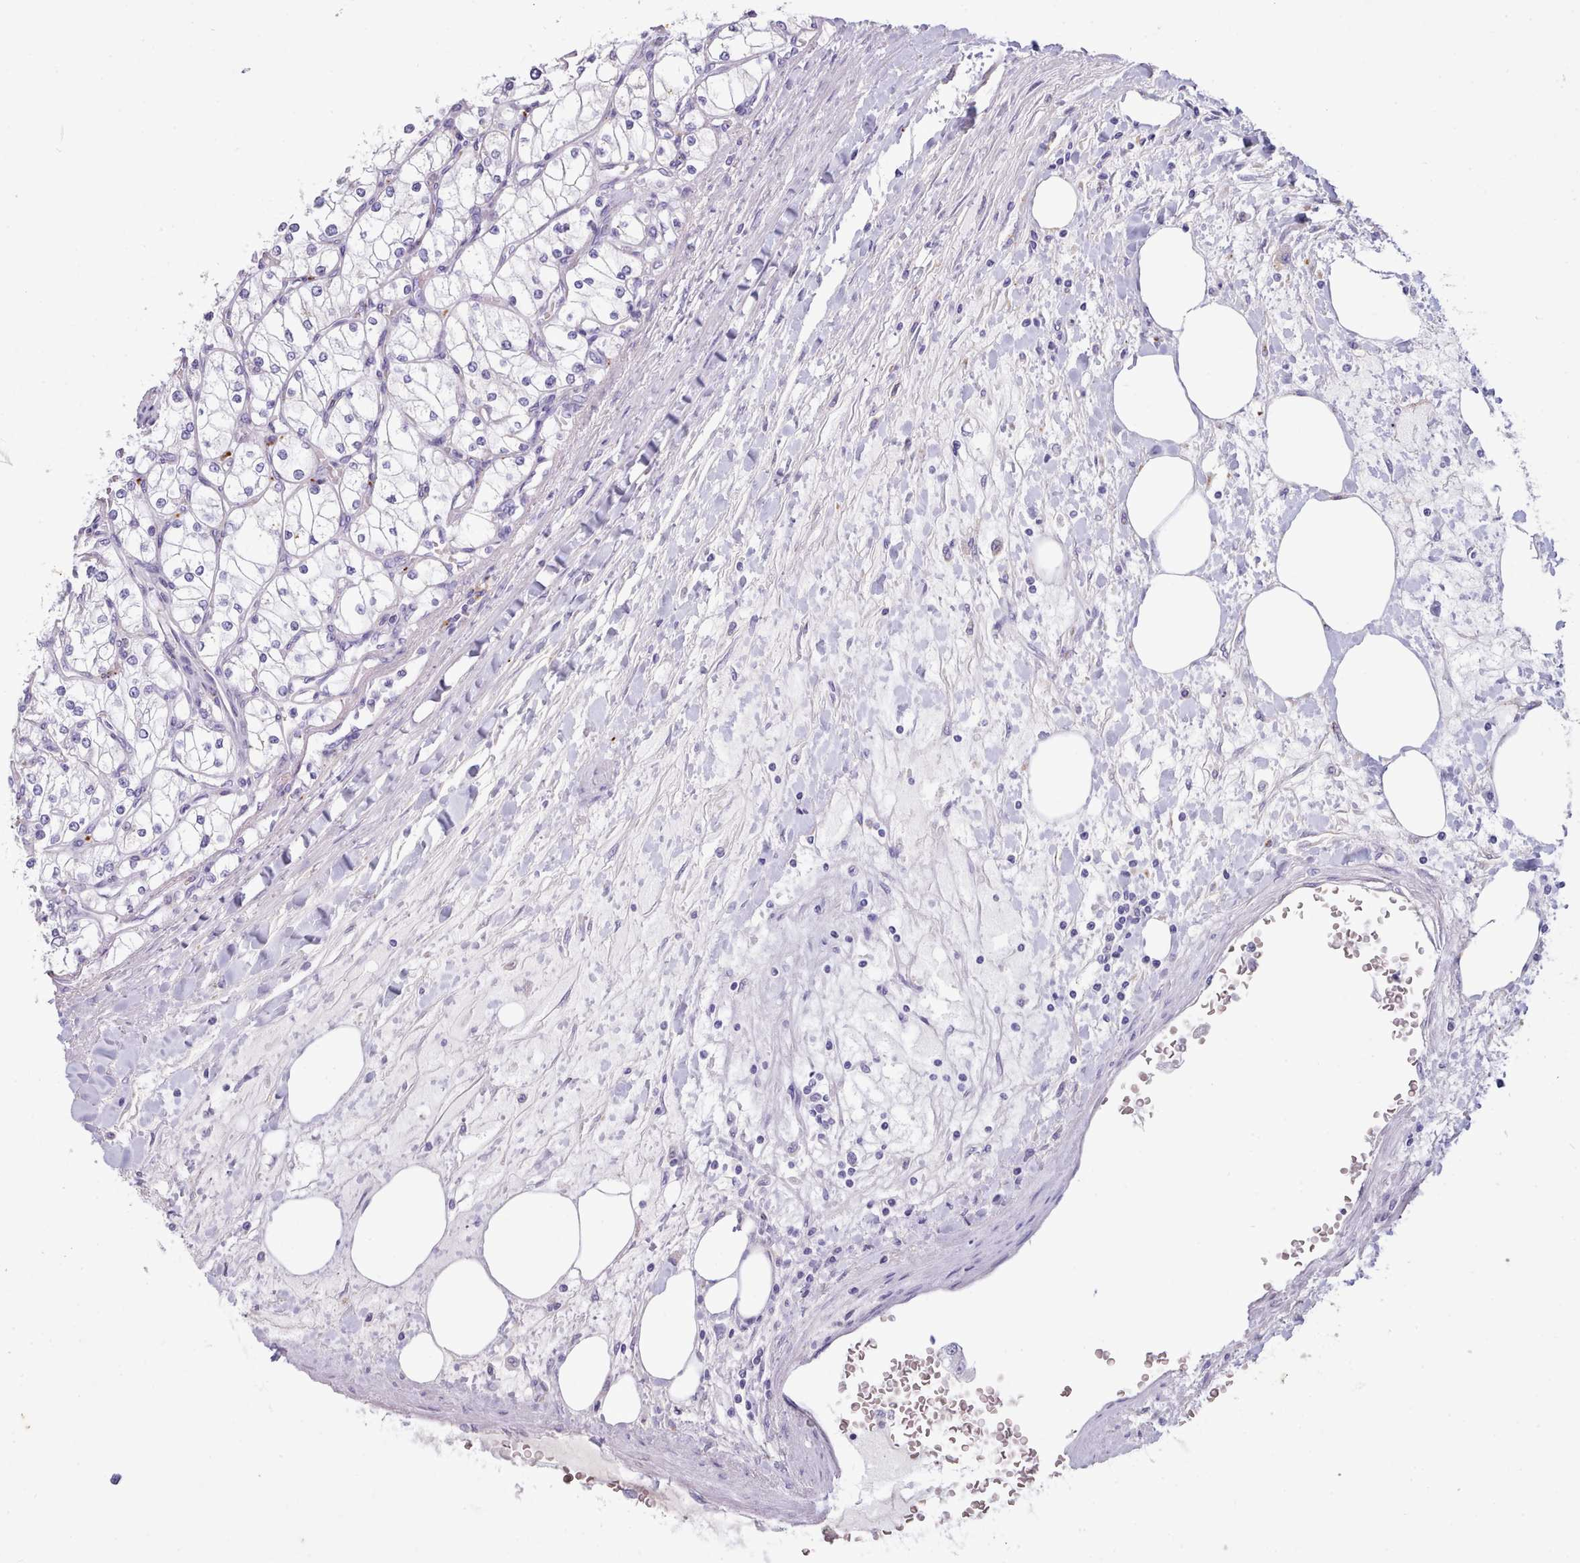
{"staining": {"intensity": "negative", "quantity": "none", "location": "none"}, "tissue": "renal cancer", "cell_type": "Tumor cells", "image_type": "cancer", "snomed": [{"axis": "morphology", "description": "Adenocarcinoma, NOS"}, {"axis": "topography", "description": "Kidney"}], "caption": "Immunohistochemistry micrograph of neoplastic tissue: human adenocarcinoma (renal) stained with DAB (3,3'-diaminobenzidine) exhibits no significant protein staining in tumor cells.", "gene": "GAA", "patient": {"sex": "male", "age": 80}}